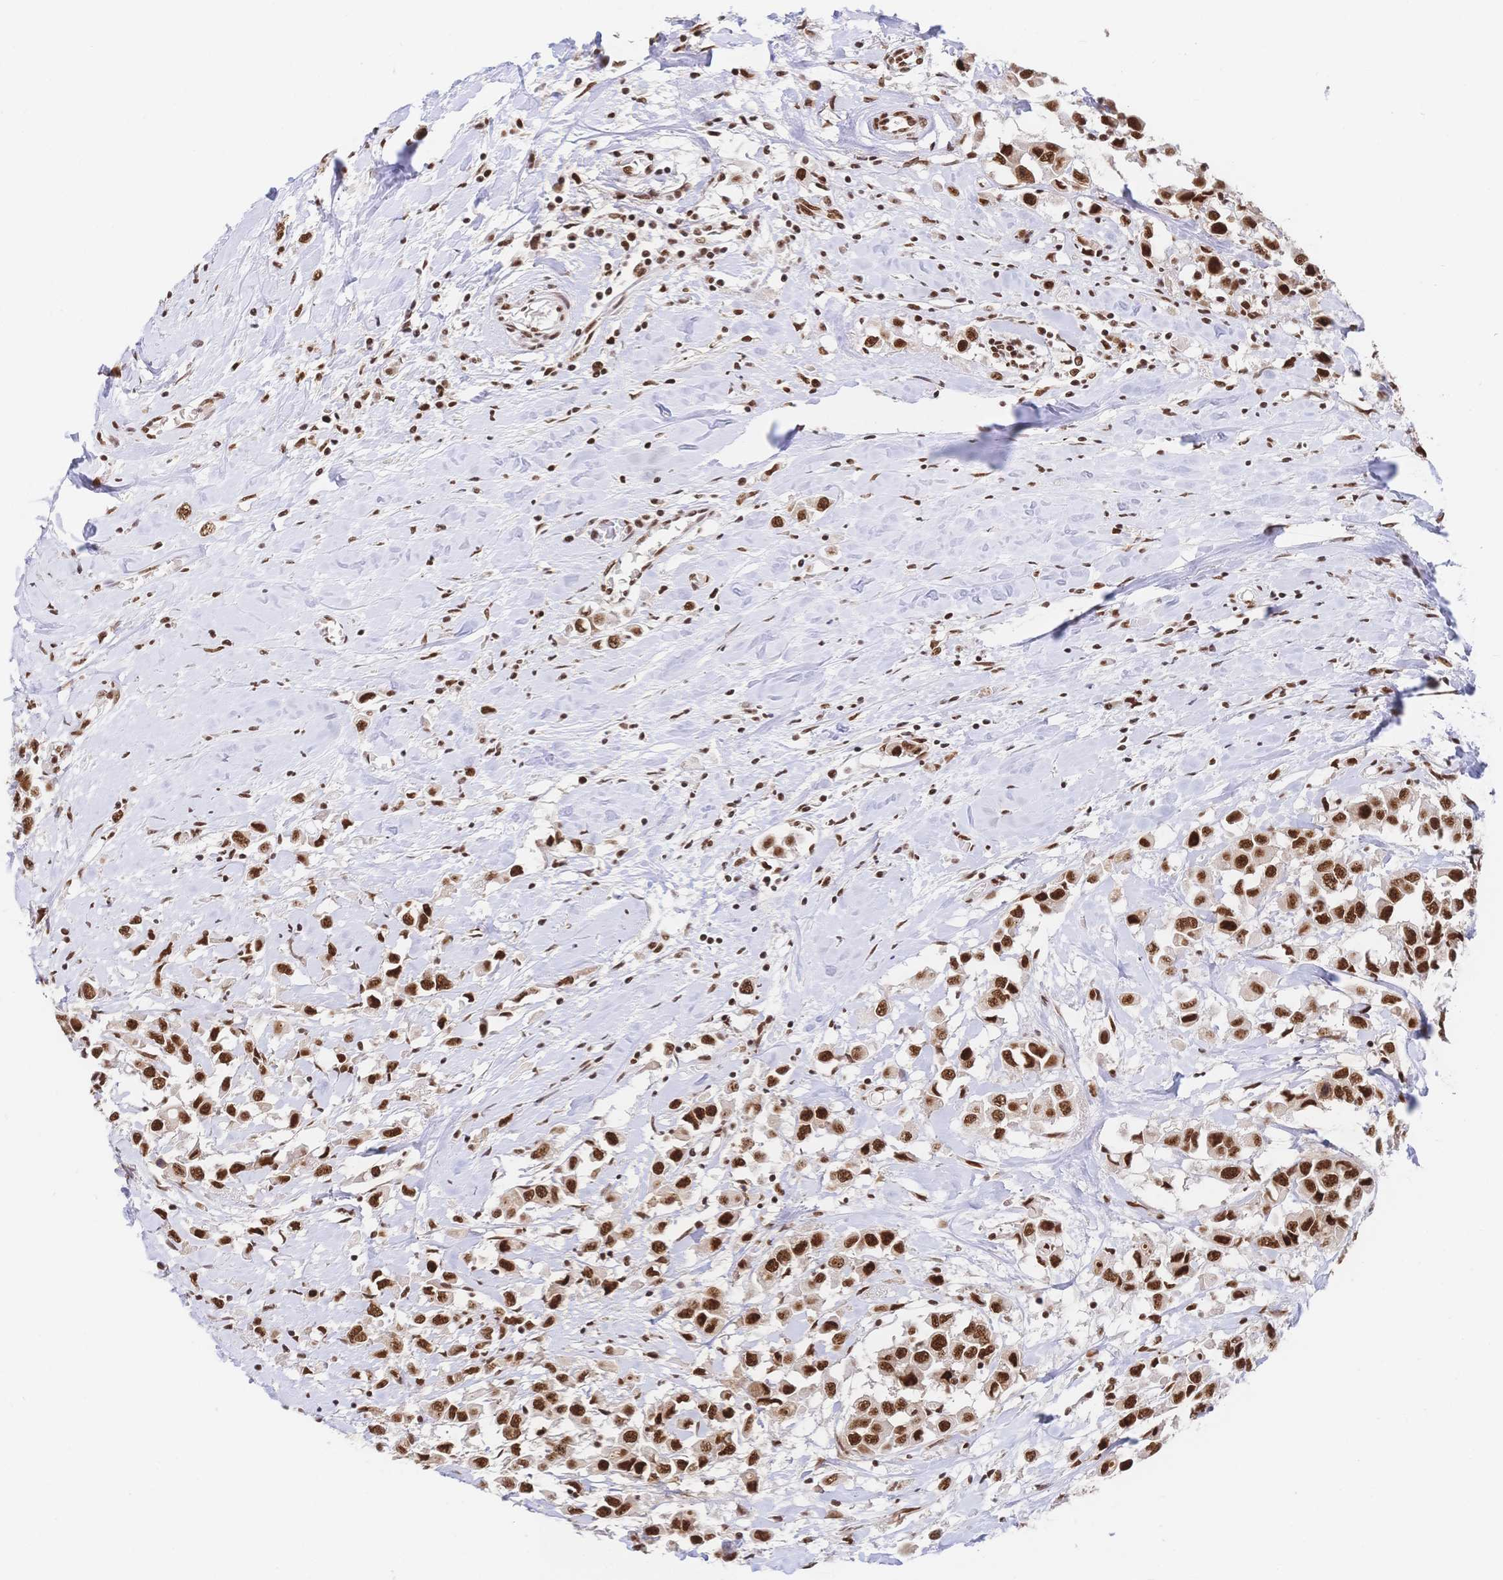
{"staining": {"intensity": "strong", "quantity": ">75%", "location": "nuclear"}, "tissue": "breast cancer", "cell_type": "Tumor cells", "image_type": "cancer", "snomed": [{"axis": "morphology", "description": "Duct carcinoma"}, {"axis": "topography", "description": "Breast"}], "caption": "This photomicrograph demonstrates IHC staining of breast cancer, with high strong nuclear positivity in about >75% of tumor cells.", "gene": "SRSF1", "patient": {"sex": "female", "age": 61}}